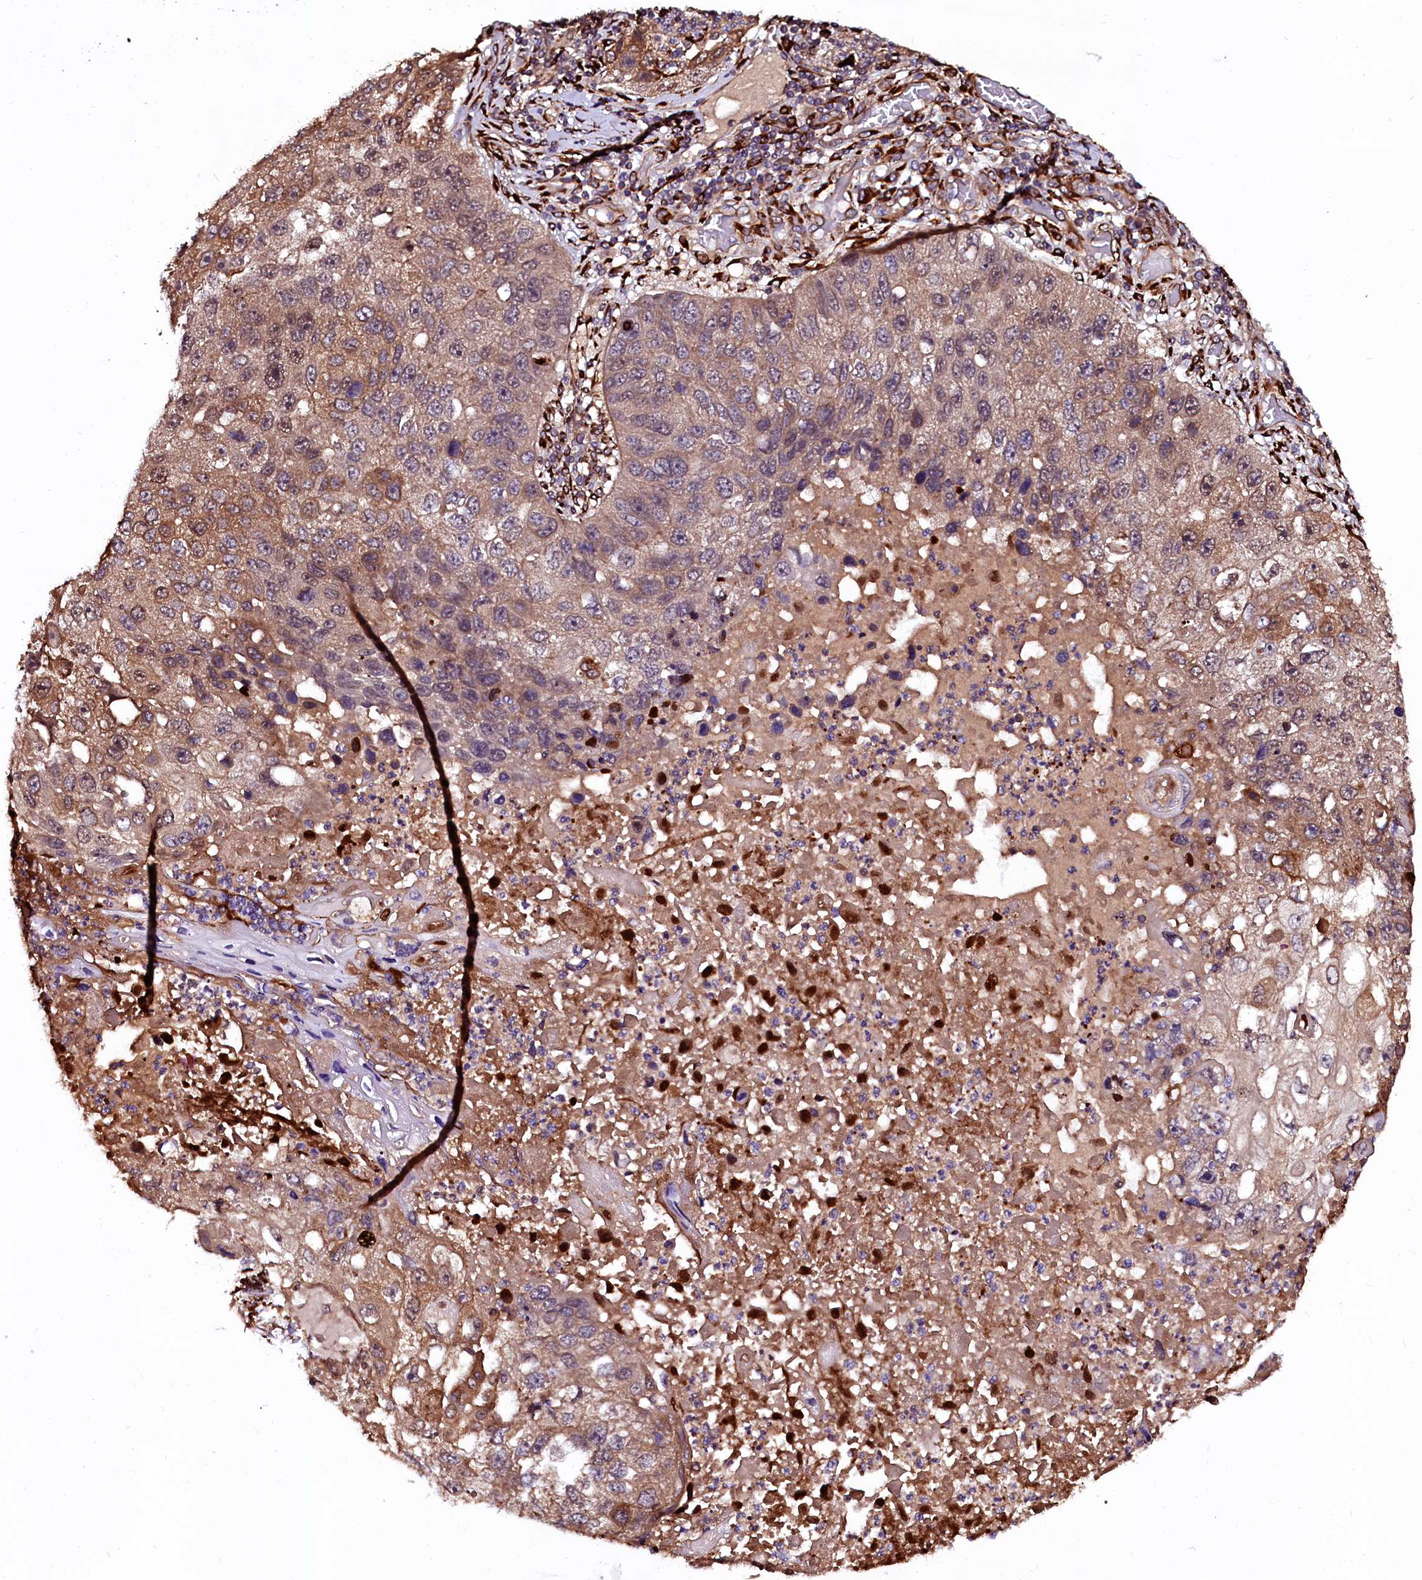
{"staining": {"intensity": "moderate", "quantity": ">75%", "location": "cytoplasmic/membranous"}, "tissue": "lung cancer", "cell_type": "Tumor cells", "image_type": "cancer", "snomed": [{"axis": "morphology", "description": "Squamous cell carcinoma, NOS"}, {"axis": "topography", "description": "Lung"}], "caption": "Protein analysis of squamous cell carcinoma (lung) tissue reveals moderate cytoplasmic/membranous expression in approximately >75% of tumor cells.", "gene": "N4BP1", "patient": {"sex": "male", "age": 61}}